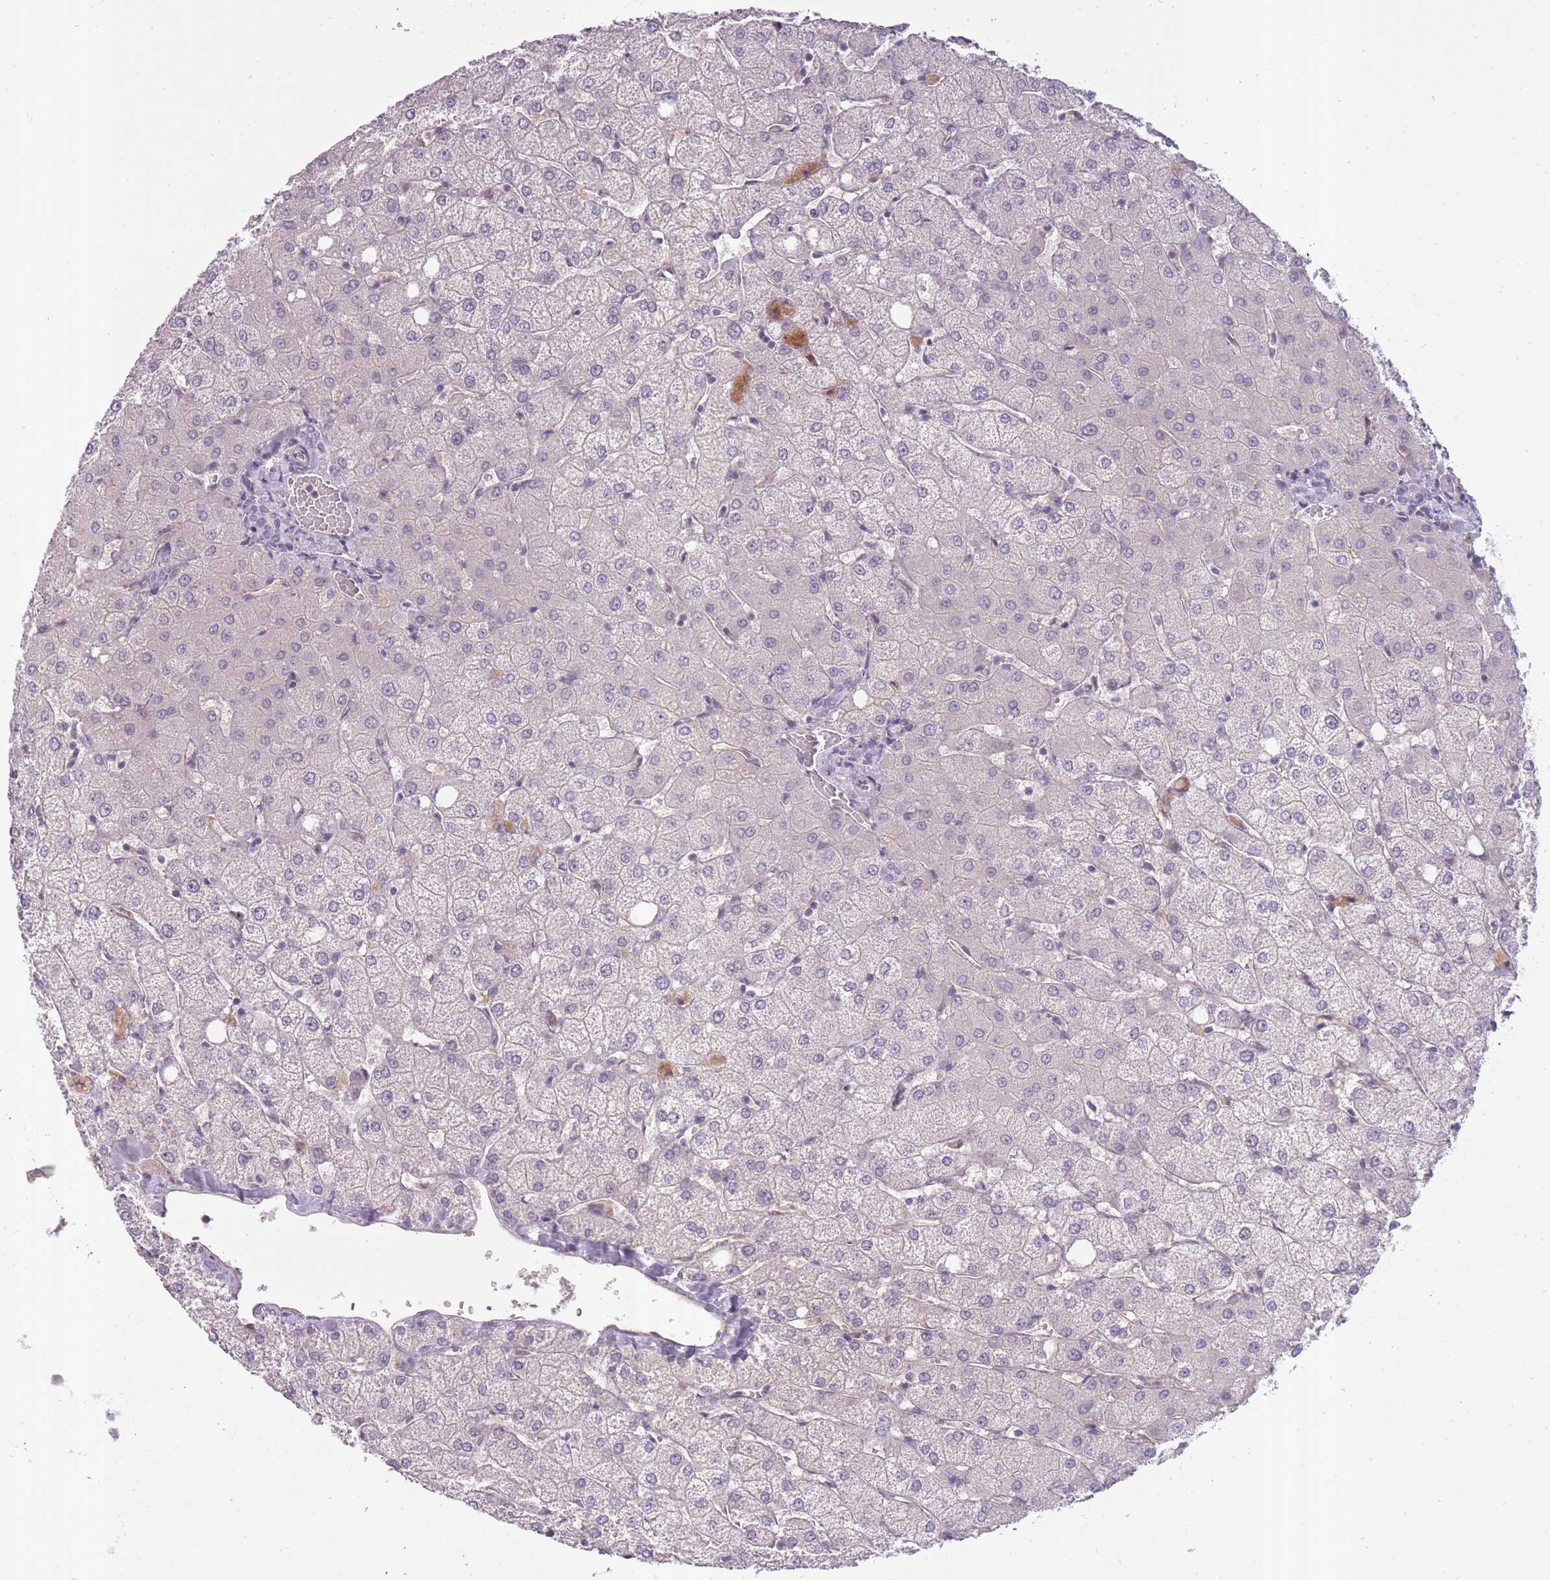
{"staining": {"intensity": "negative", "quantity": "none", "location": "none"}, "tissue": "liver", "cell_type": "Cholangiocytes", "image_type": "normal", "snomed": [{"axis": "morphology", "description": "Normal tissue, NOS"}, {"axis": "topography", "description": "Liver"}], "caption": "Protein analysis of unremarkable liver shows no significant expression in cholangiocytes. (Brightfield microscopy of DAB immunohistochemistry at high magnification).", "gene": "SLC8A2", "patient": {"sex": "female", "age": 54}}